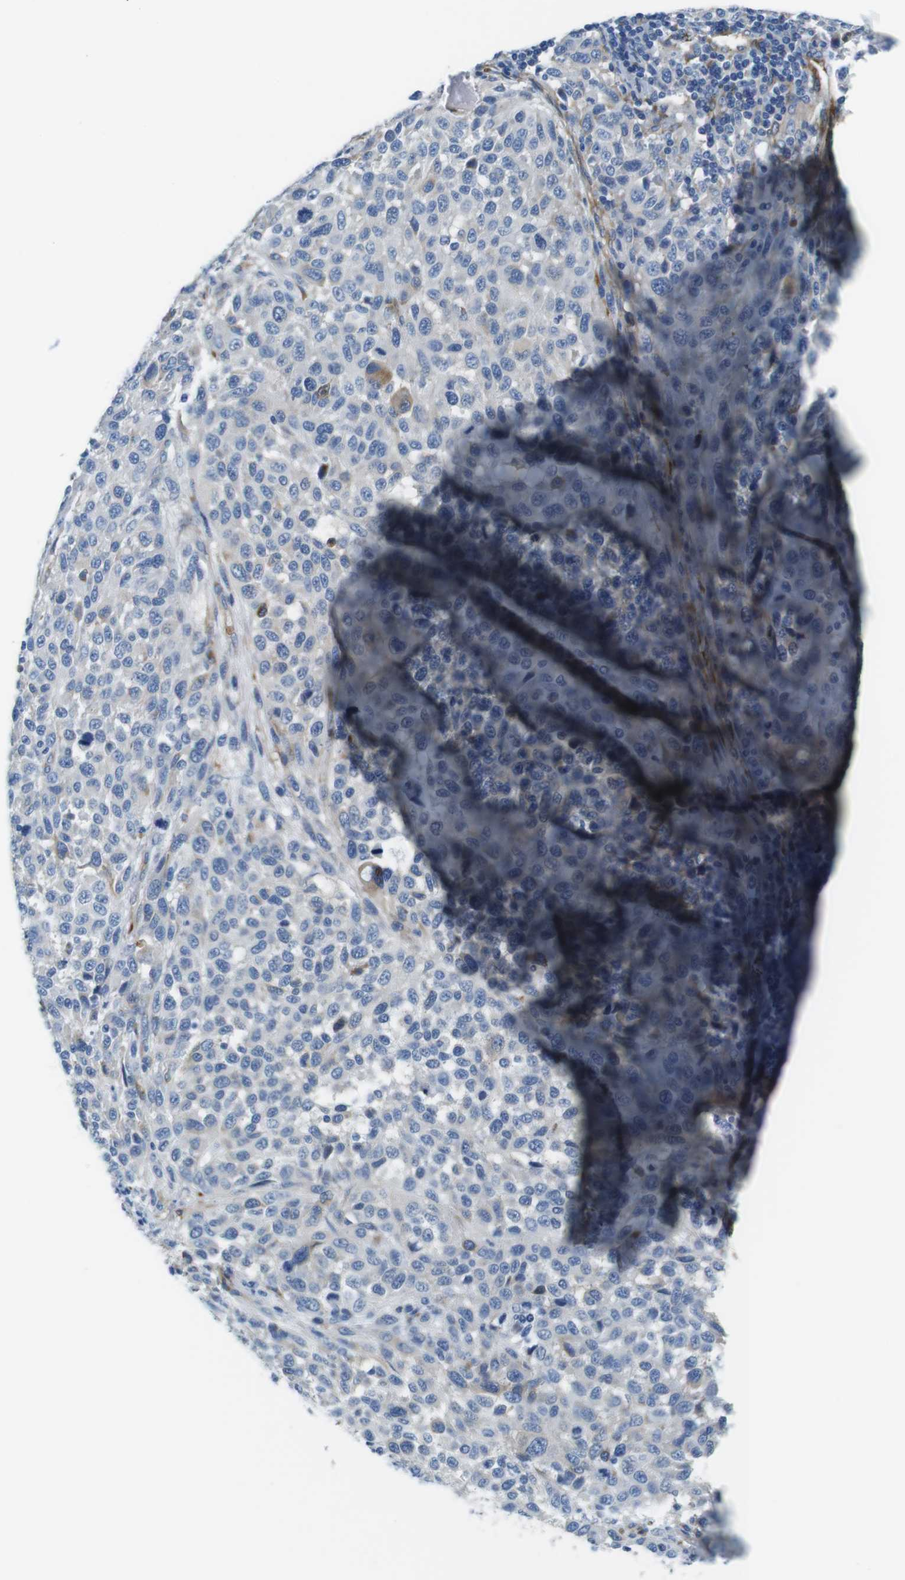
{"staining": {"intensity": "negative", "quantity": "none", "location": "none"}, "tissue": "melanoma", "cell_type": "Tumor cells", "image_type": "cancer", "snomed": [{"axis": "morphology", "description": "Malignant melanoma, Metastatic site"}, {"axis": "topography", "description": "Lymph node"}], "caption": "A photomicrograph of malignant melanoma (metastatic site) stained for a protein demonstrates no brown staining in tumor cells. The staining is performed using DAB (3,3'-diaminobenzidine) brown chromogen with nuclei counter-stained in using hematoxylin.", "gene": "EMP2", "patient": {"sex": "male", "age": 61}}